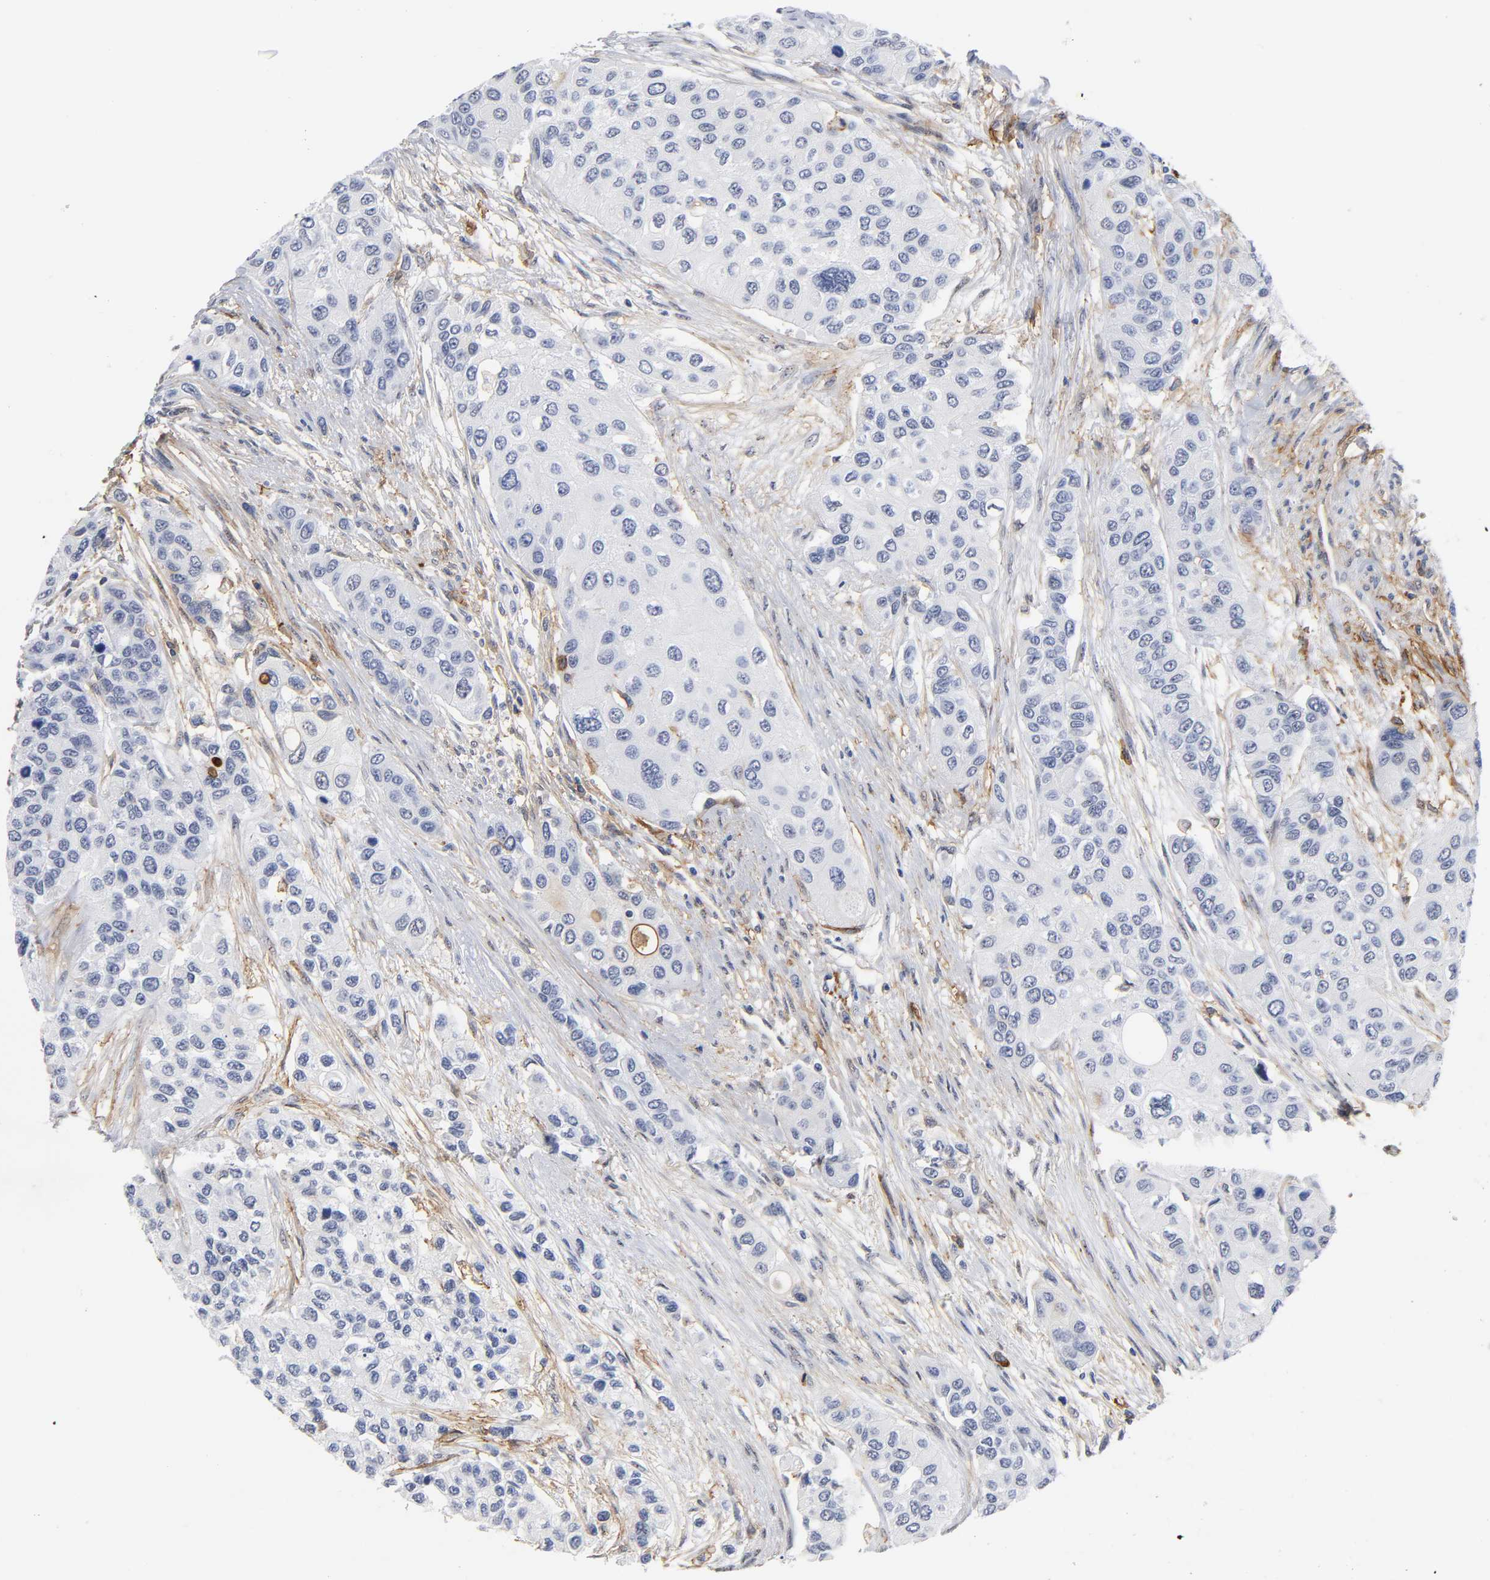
{"staining": {"intensity": "negative", "quantity": "none", "location": "none"}, "tissue": "urothelial cancer", "cell_type": "Tumor cells", "image_type": "cancer", "snomed": [{"axis": "morphology", "description": "Urothelial carcinoma, High grade"}, {"axis": "topography", "description": "Urinary bladder"}], "caption": "This is an immunohistochemistry histopathology image of urothelial carcinoma (high-grade). There is no positivity in tumor cells.", "gene": "ICAM1", "patient": {"sex": "female", "age": 56}}